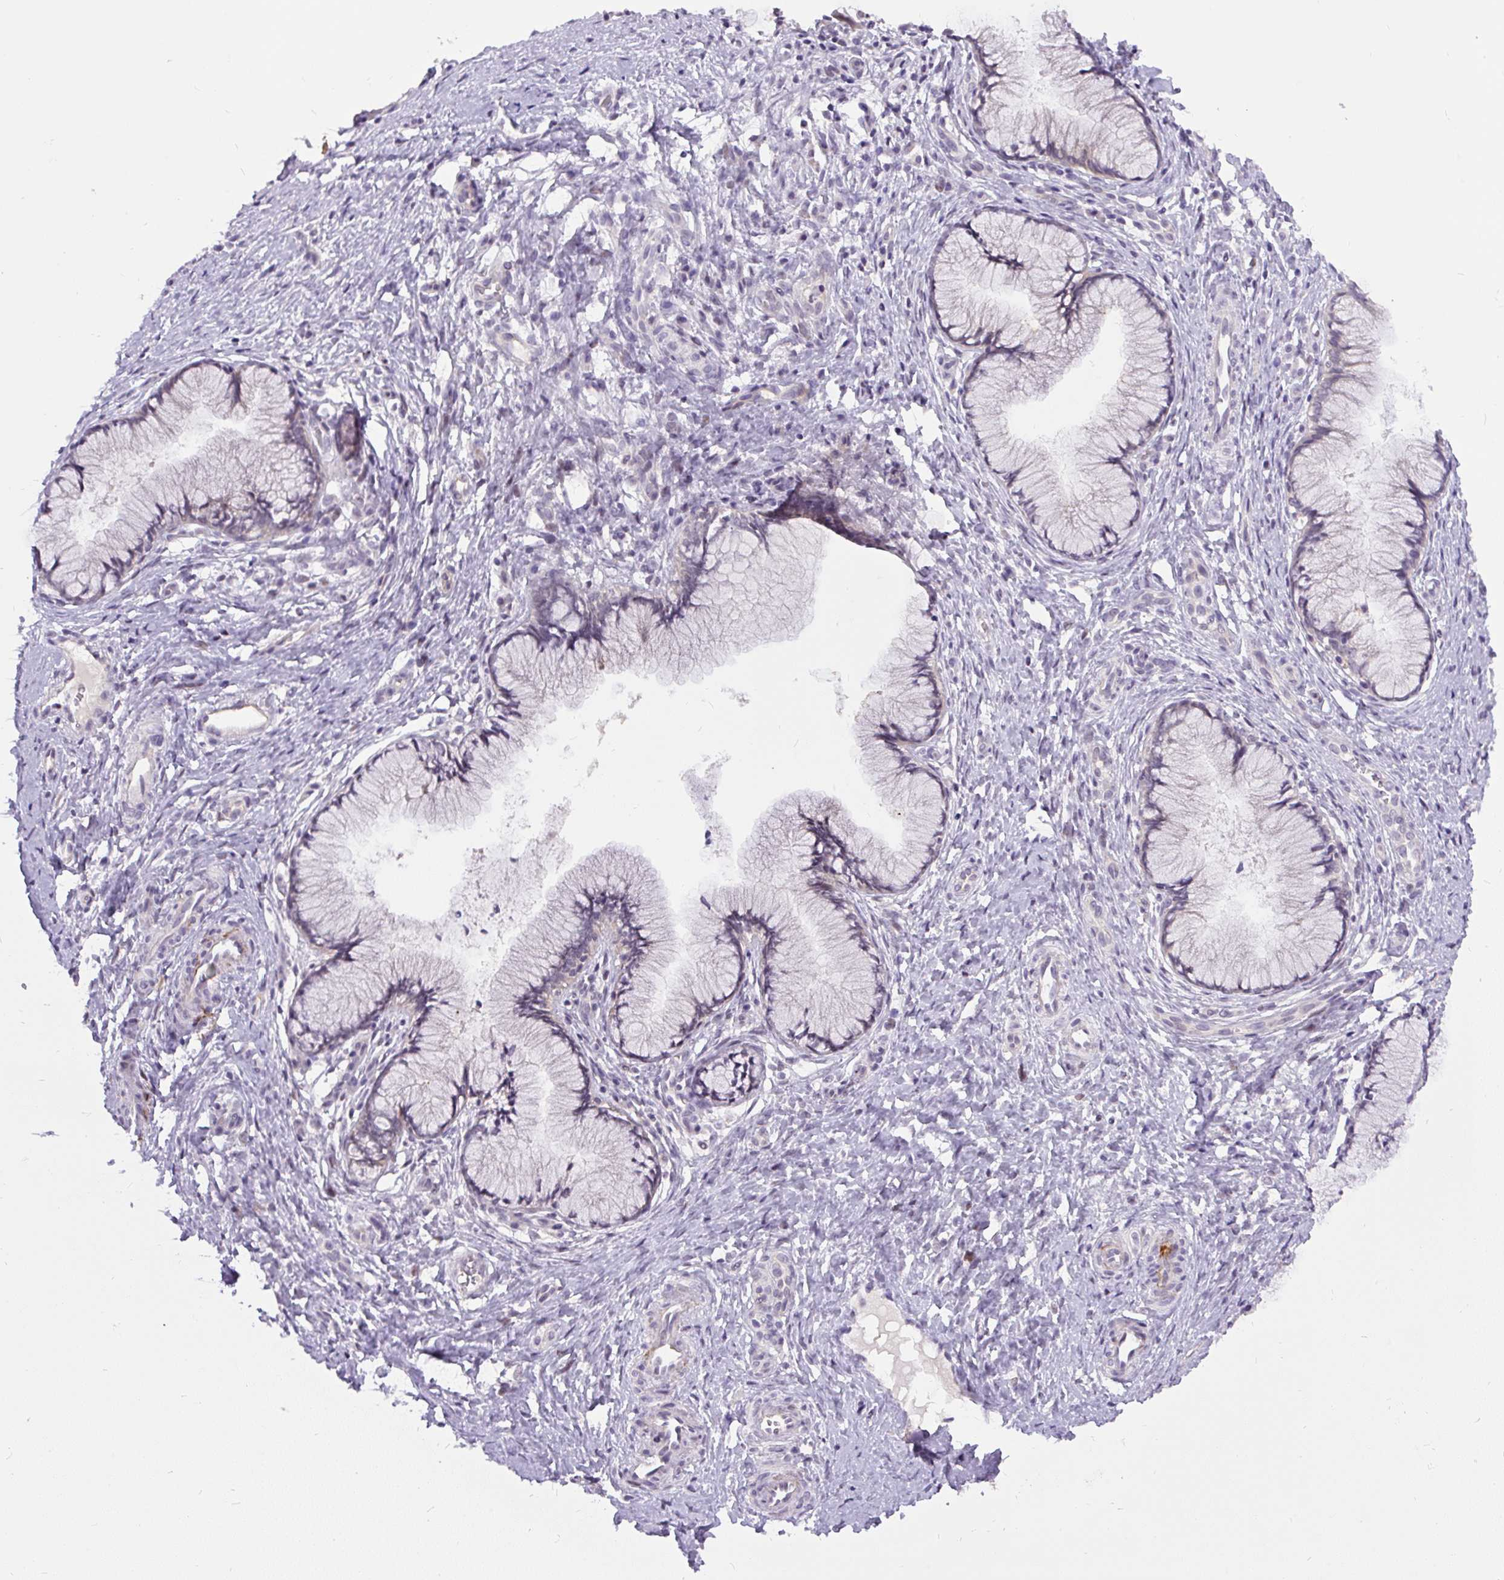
{"staining": {"intensity": "weak", "quantity": "<25%", "location": "cytoplasmic/membranous"}, "tissue": "cervix", "cell_type": "Glandular cells", "image_type": "normal", "snomed": [{"axis": "morphology", "description": "Normal tissue, NOS"}, {"axis": "topography", "description": "Cervix"}], "caption": "Immunohistochemistry photomicrograph of benign cervix: cervix stained with DAB (3,3'-diaminobenzidine) exhibits no significant protein expression in glandular cells.", "gene": "FAM117B", "patient": {"sex": "female", "age": 36}}